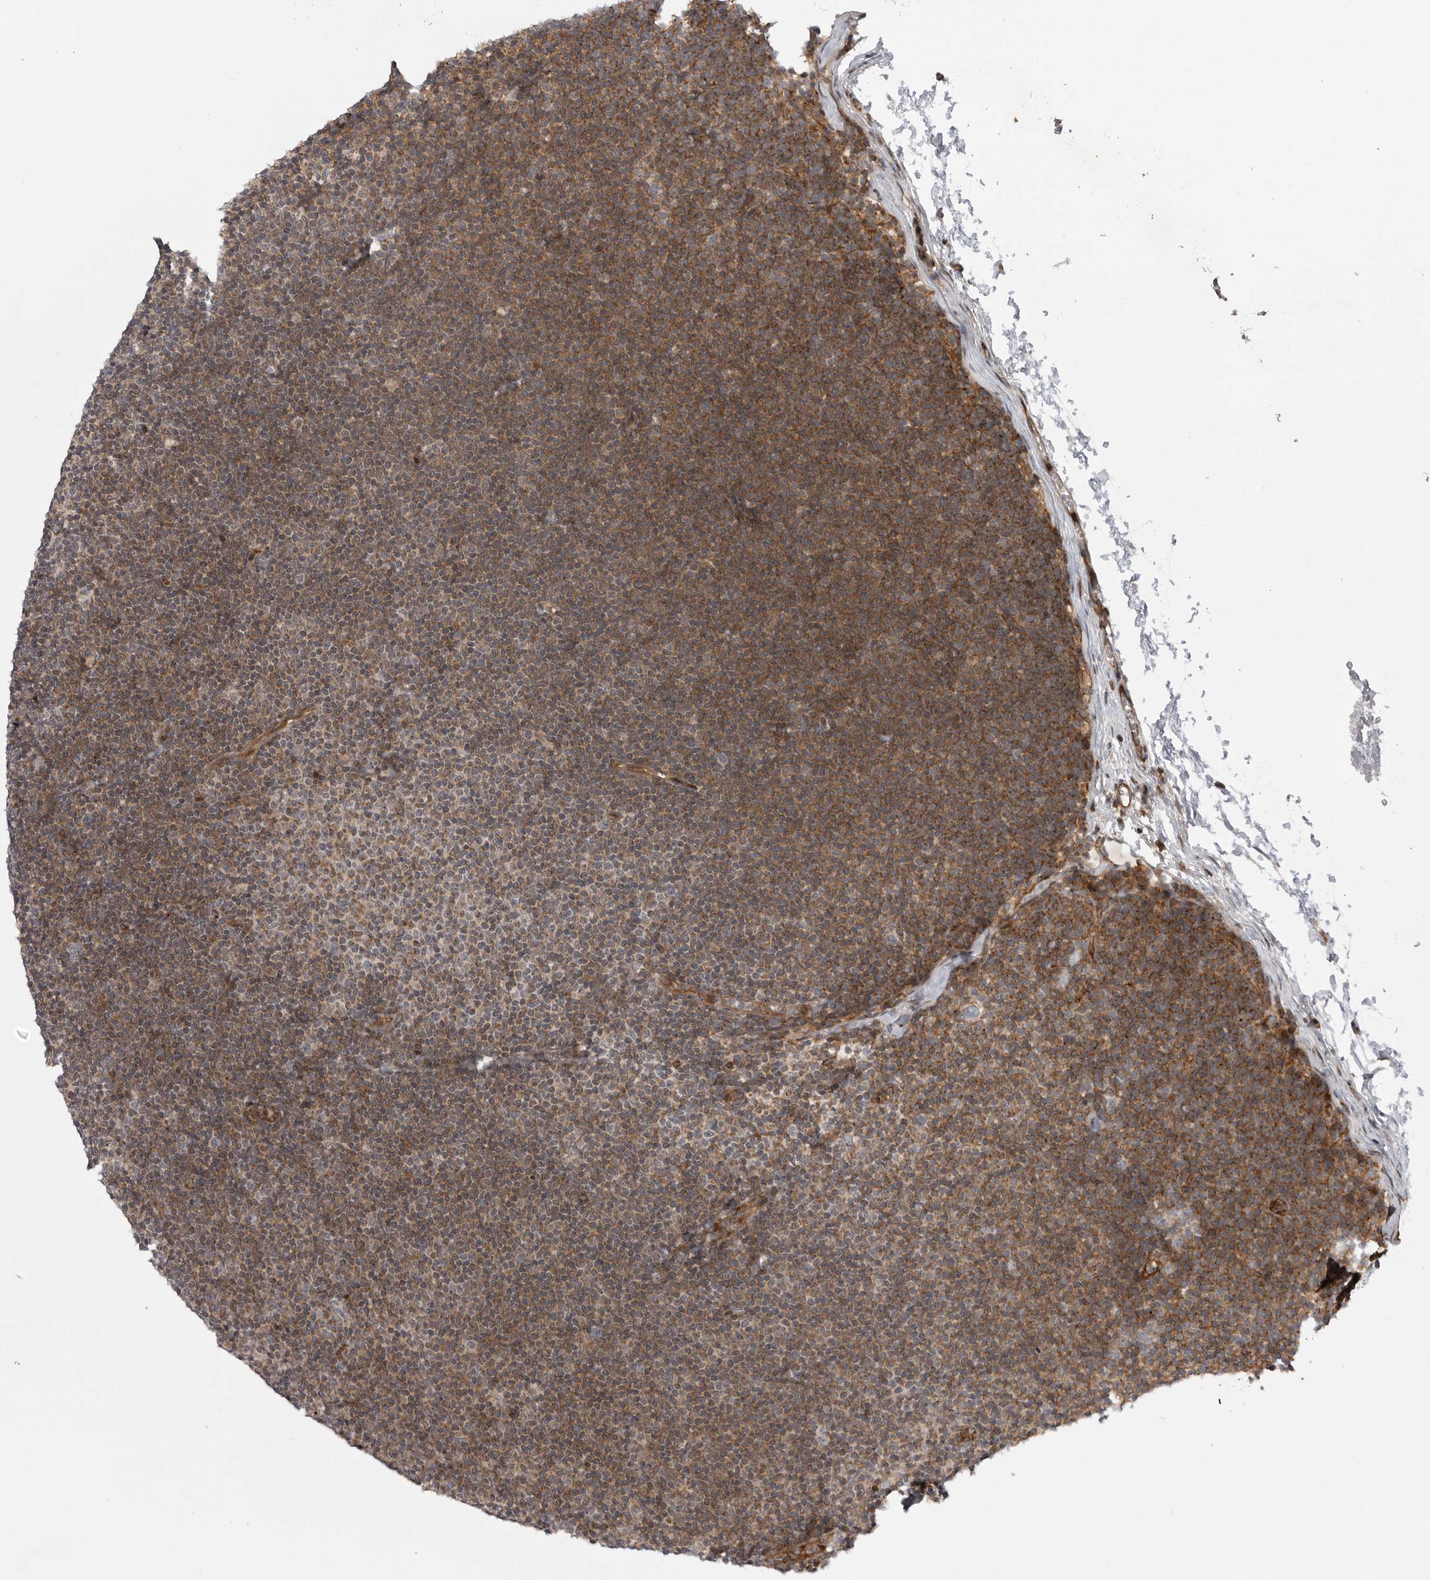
{"staining": {"intensity": "moderate", "quantity": "25%-75%", "location": "cytoplasmic/membranous"}, "tissue": "lymphoma", "cell_type": "Tumor cells", "image_type": "cancer", "snomed": [{"axis": "morphology", "description": "Malignant lymphoma, non-Hodgkin's type, Low grade"}, {"axis": "topography", "description": "Lymph node"}], "caption": "Moderate cytoplasmic/membranous protein expression is present in about 25%-75% of tumor cells in low-grade malignant lymphoma, non-Hodgkin's type.", "gene": "ABL1", "patient": {"sex": "female", "age": 53}}